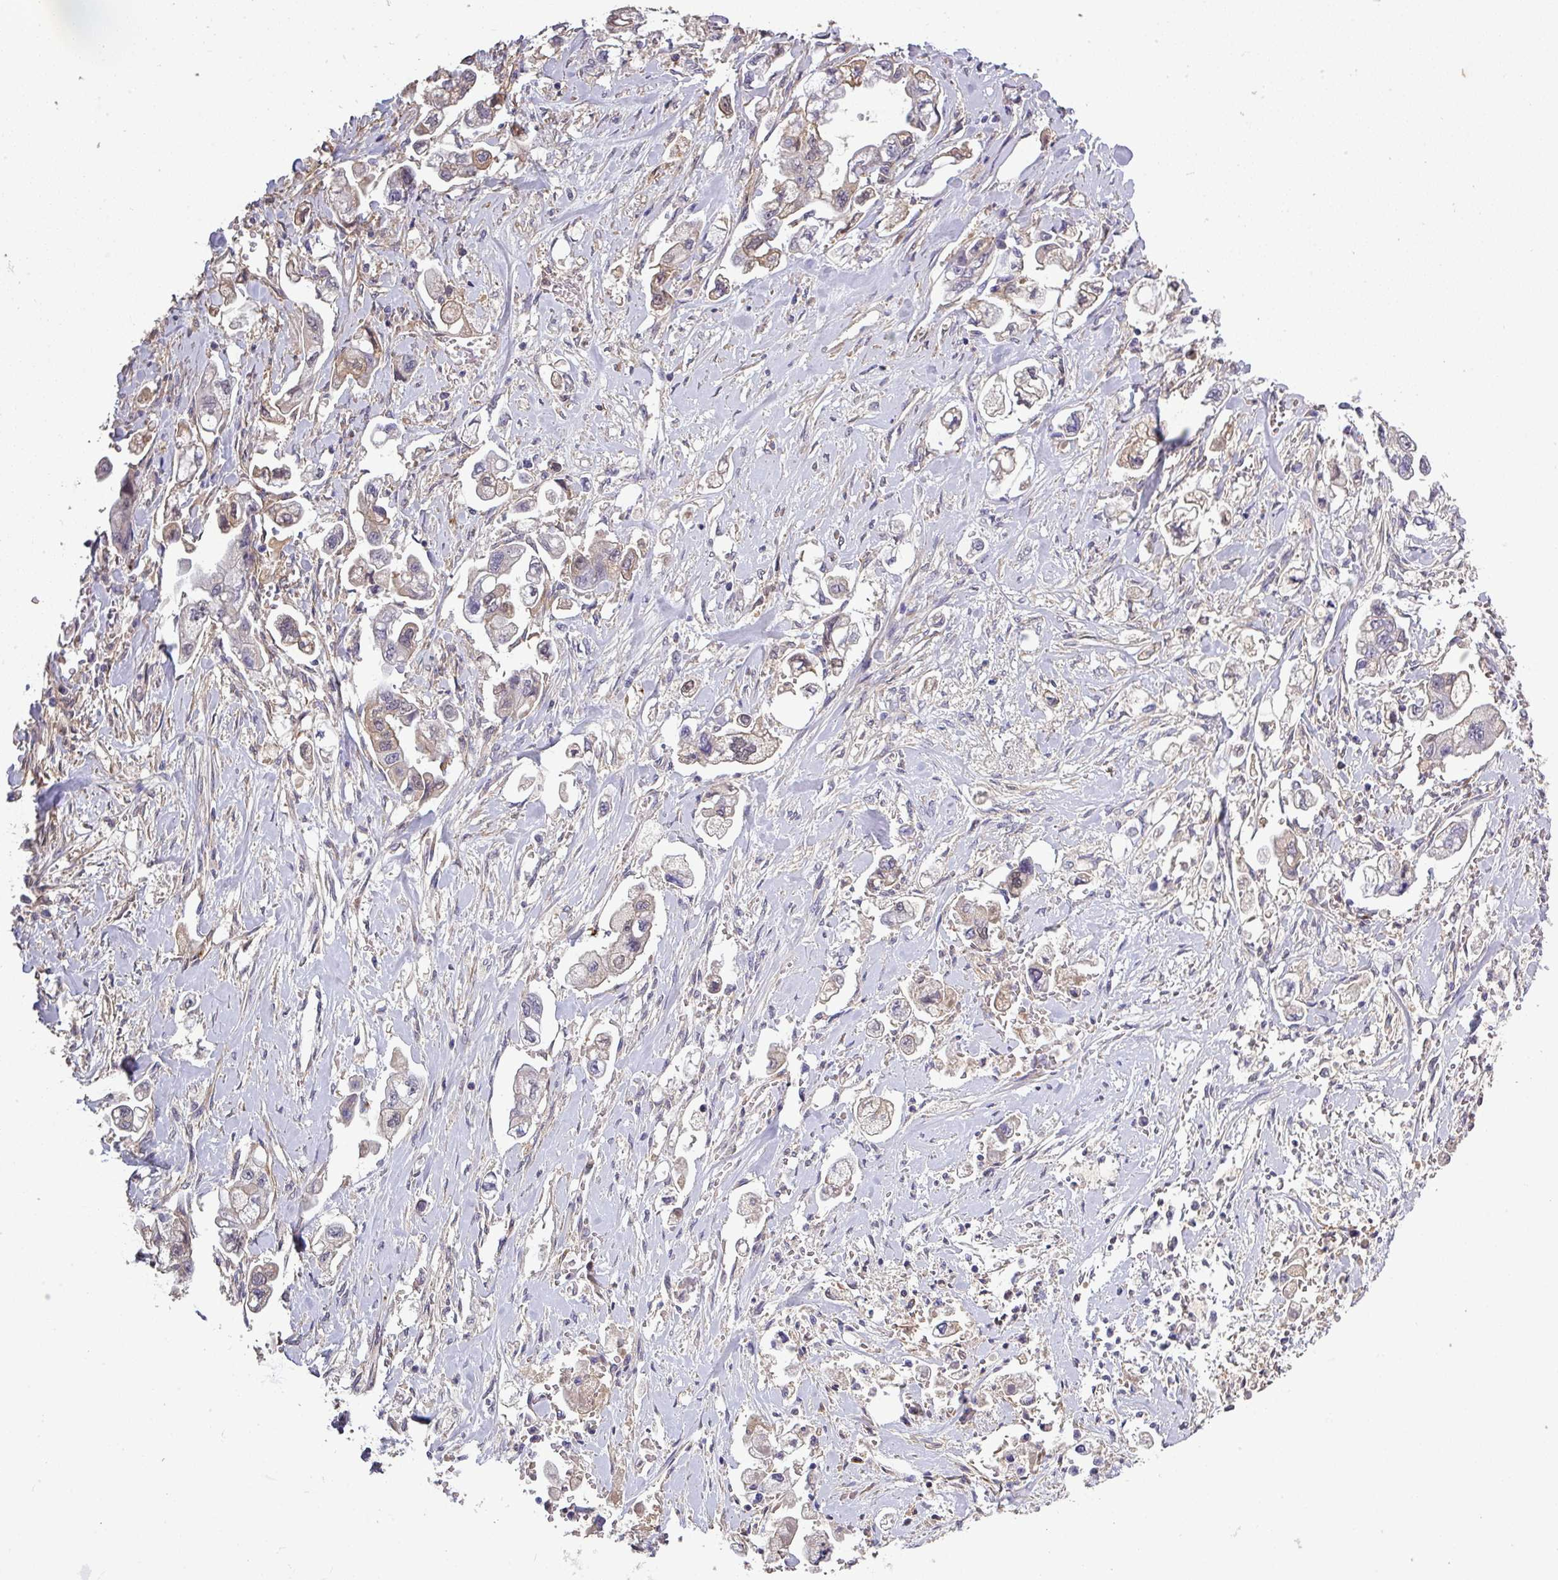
{"staining": {"intensity": "weak", "quantity": "<25%", "location": "cytoplasmic/membranous"}, "tissue": "stomach cancer", "cell_type": "Tumor cells", "image_type": "cancer", "snomed": [{"axis": "morphology", "description": "Adenocarcinoma, NOS"}, {"axis": "topography", "description": "Stomach"}], "caption": "Tumor cells show no significant staining in adenocarcinoma (stomach).", "gene": "ISLR", "patient": {"sex": "male", "age": 62}}